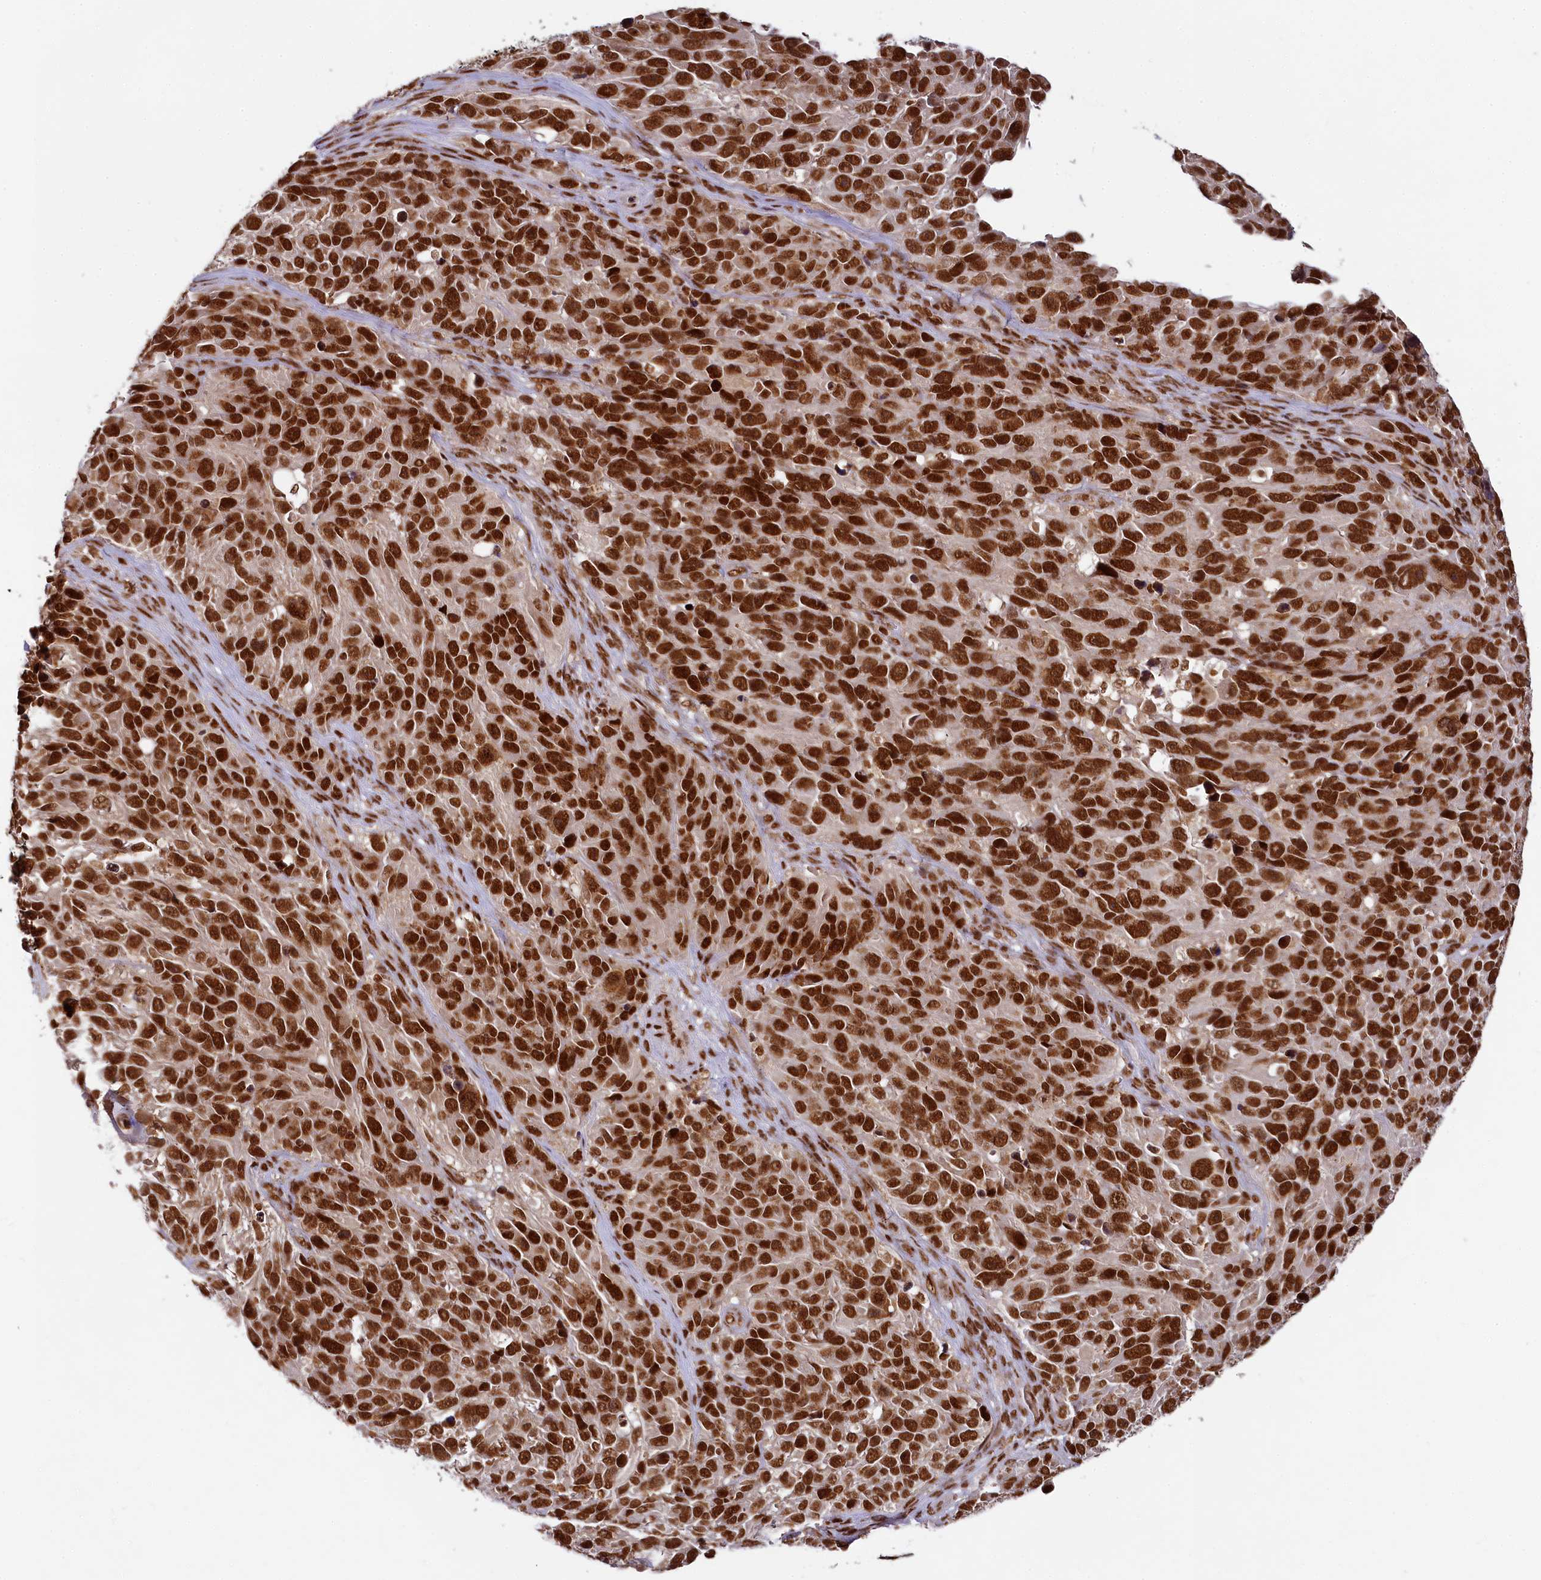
{"staining": {"intensity": "strong", "quantity": ">75%", "location": "nuclear"}, "tissue": "melanoma", "cell_type": "Tumor cells", "image_type": "cancer", "snomed": [{"axis": "morphology", "description": "Malignant melanoma, NOS"}, {"axis": "topography", "description": "Skin"}], "caption": "An image showing strong nuclear staining in approximately >75% of tumor cells in malignant melanoma, as visualized by brown immunohistochemical staining.", "gene": "PPHLN1", "patient": {"sex": "male", "age": 84}}